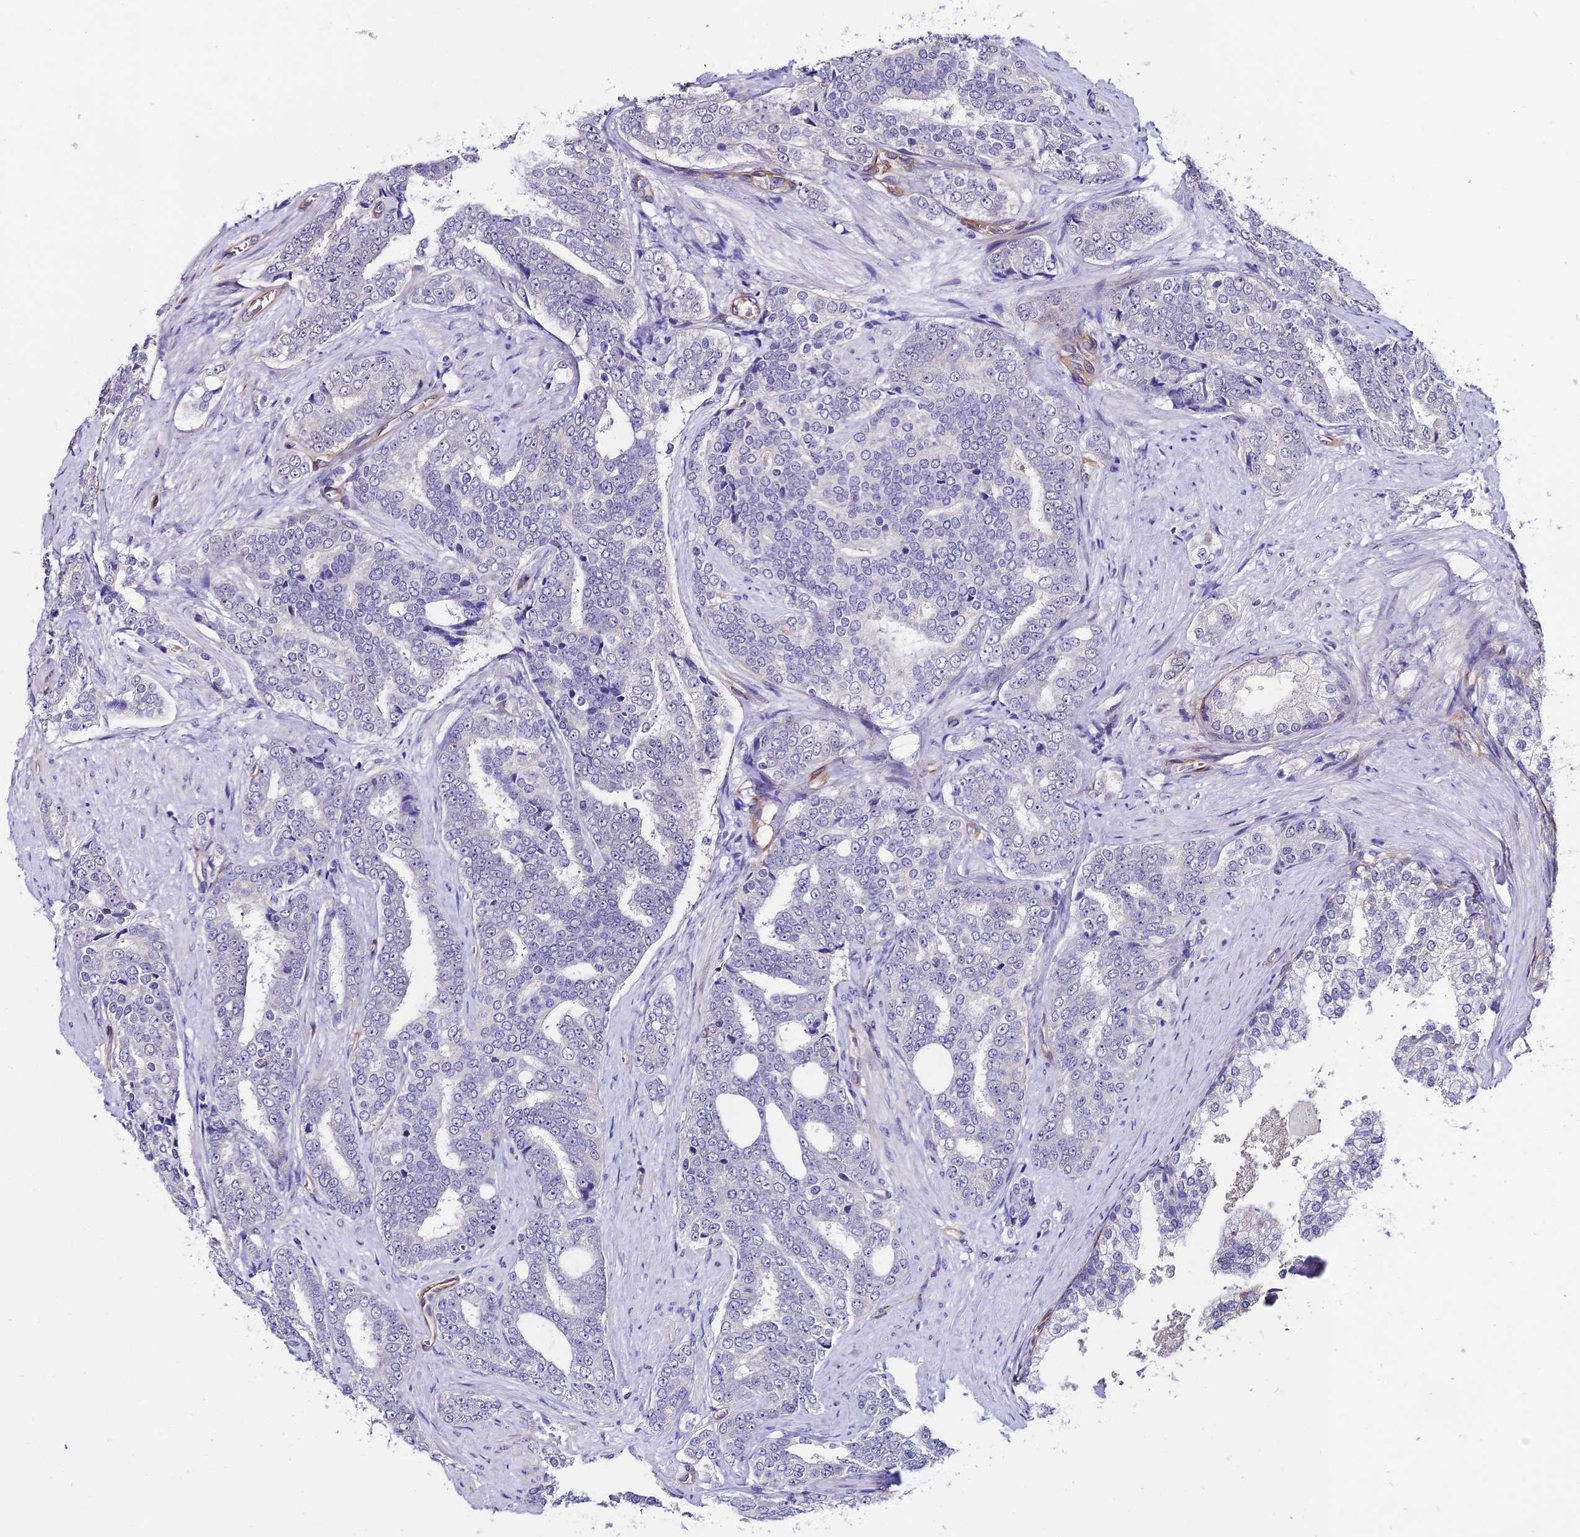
{"staining": {"intensity": "negative", "quantity": "none", "location": "none"}, "tissue": "prostate cancer", "cell_type": "Tumor cells", "image_type": "cancer", "snomed": [{"axis": "morphology", "description": "Adenocarcinoma, High grade"}, {"axis": "topography", "description": "Prostate"}], "caption": "There is no significant positivity in tumor cells of prostate adenocarcinoma (high-grade). (Brightfield microscopy of DAB IHC at high magnification).", "gene": "SYT15", "patient": {"sex": "male", "age": 67}}